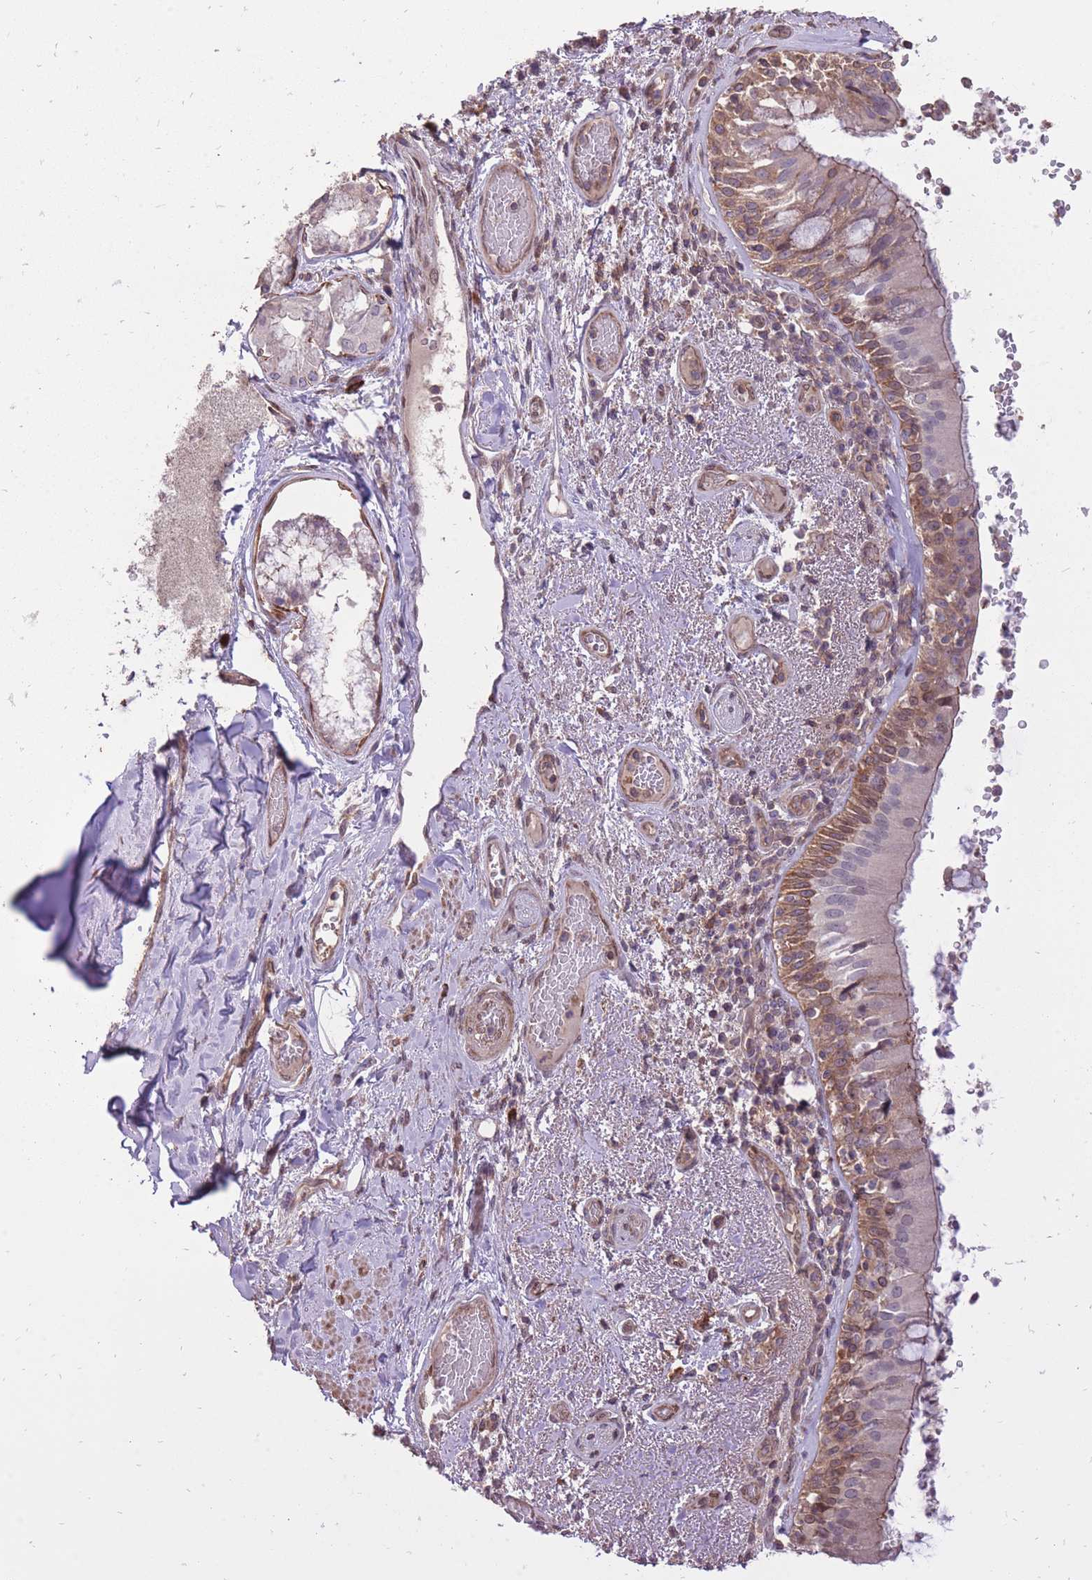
{"staining": {"intensity": "moderate", "quantity": "25%-75%", "location": "cytoplasmic/membranous"}, "tissue": "bronchus", "cell_type": "Respiratory epithelial cells", "image_type": "normal", "snomed": [{"axis": "morphology", "description": "Normal tissue, NOS"}, {"axis": "topography", "description": "Cartilage tissue"}, {"axis": "topography", "description": "Bronchus"}], "caption": "Immunohistochemistry of benign bronchus exhibits medium levels of moderate cytoplasmic/membranous staining in about 25%-75% of respiratory epithelial cells. (brown staining indicates protein expression, while blue staining denotes nuclei).", "gene": "TET3", "patient": {"sex": "male", "age": 63}}